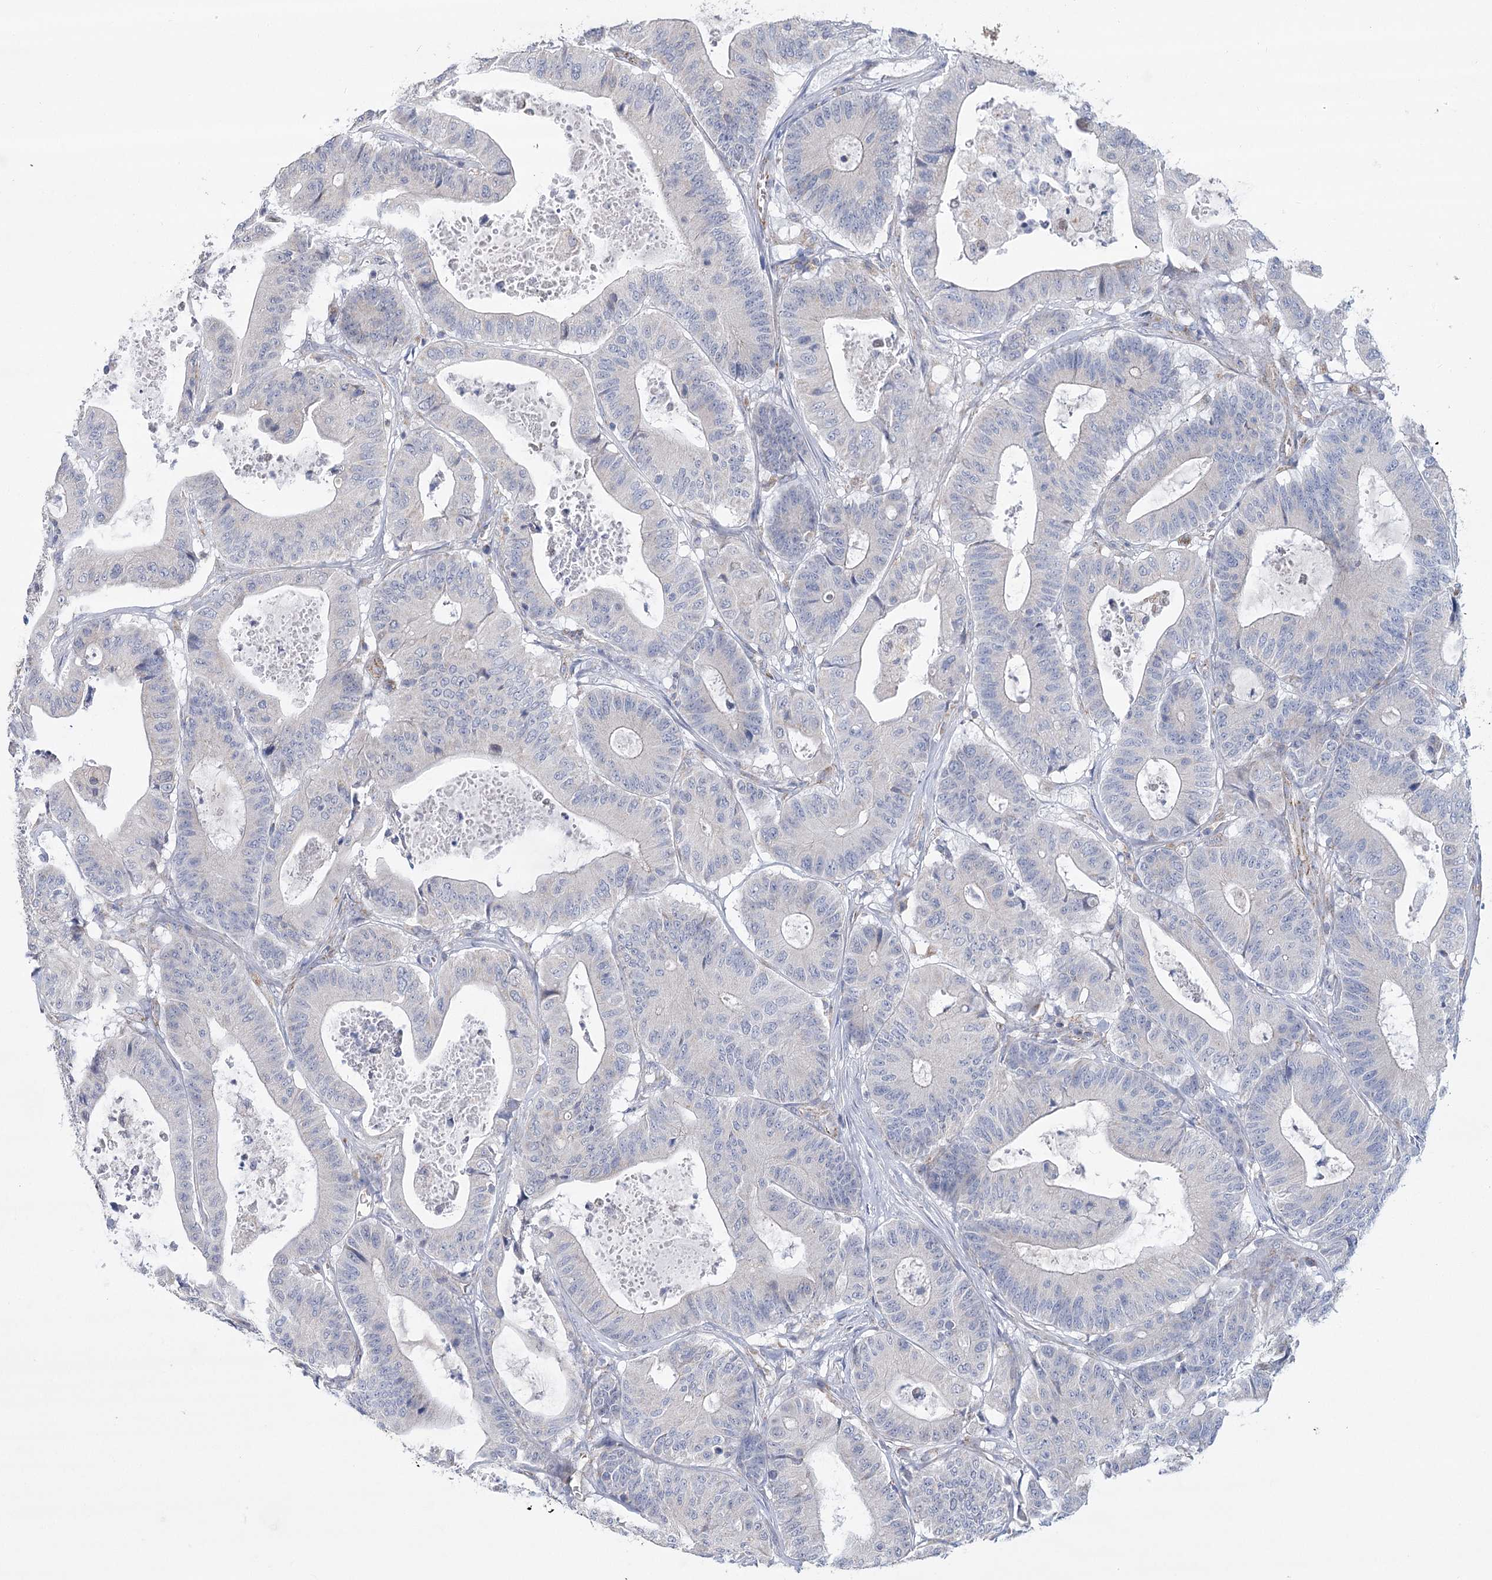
{"staining": {"intensity": "negative", "quantity": "none", "location": "none"}, "tissue": "colorectal cancer", "cell_type": "Tumor cells", "image_type": "cancer", "snomed": [{"axis": "morphology", "description": "Adenocarcinoma, NOS"}, {"axis": "topography", "description": "Colon"}], "caption": "An IHC micrograph of colorectal cancer (adenocarcinoma) is shown. There is no staining in tumor cells of colorectal cancer (adenocarcinoma).", "gene": "SNX7", "patient": {"sex": "female", "age": 84}}